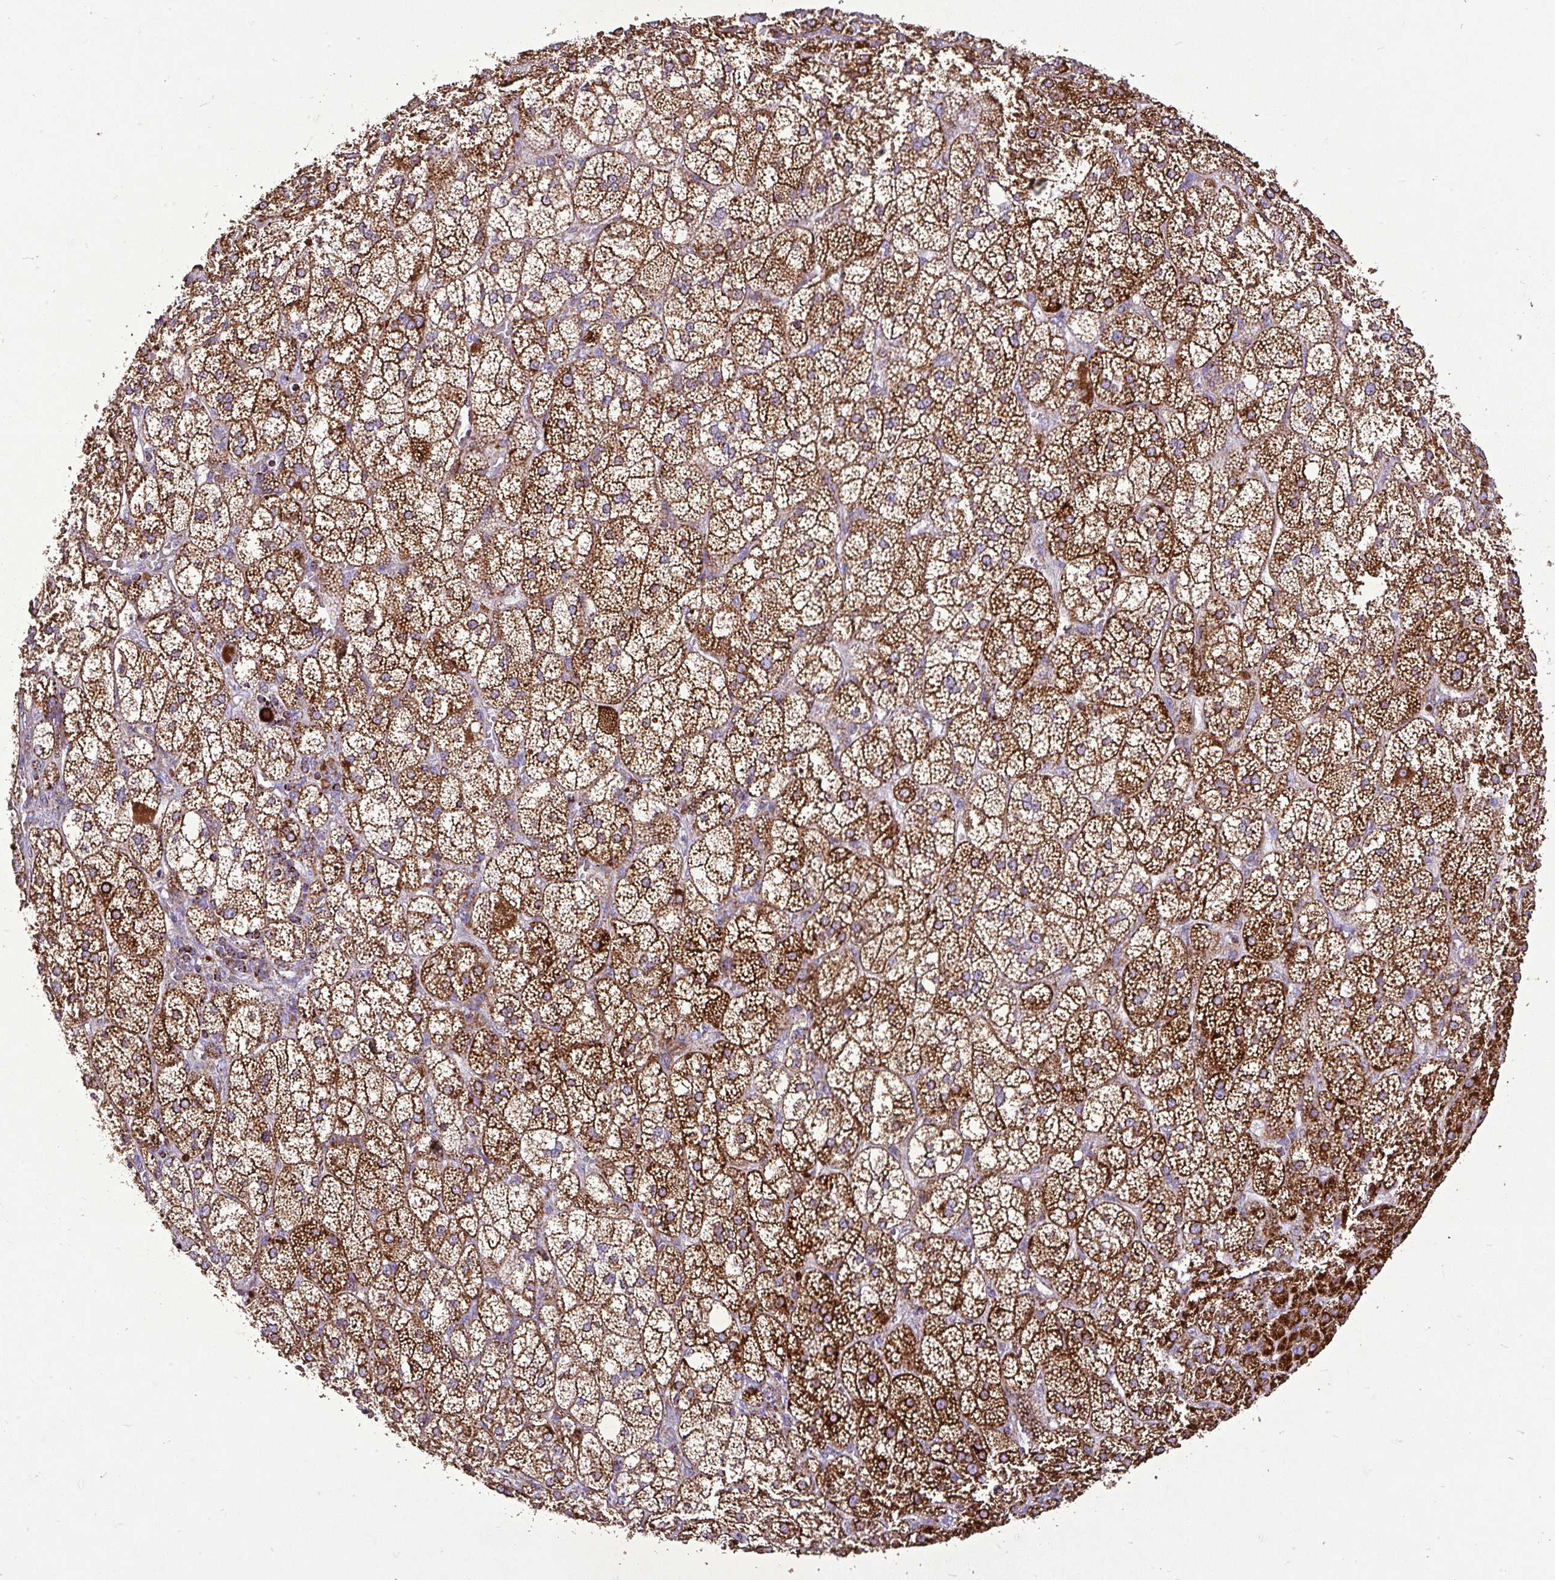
{"staining": {"intensity": "strong", "quantity": ">75%", "location": "cytoplasmic/membranous"}, "tissue": "adrenal gland", "cell_type": "Glandular cells", "image_type": "normal", "snomed": [{"axis": "morphology", "description": "Normal tissue, NOS"}, {"axis": "topography", "description": "Adrenal gland"}], "caption": "Glandular cells demonstrate high levels of strong cytoplasmic/membranous staining in about >75% of cells in normal adrenal gland.", "gene": "AGK", "patient": {"sex": "female", "age": 60}}